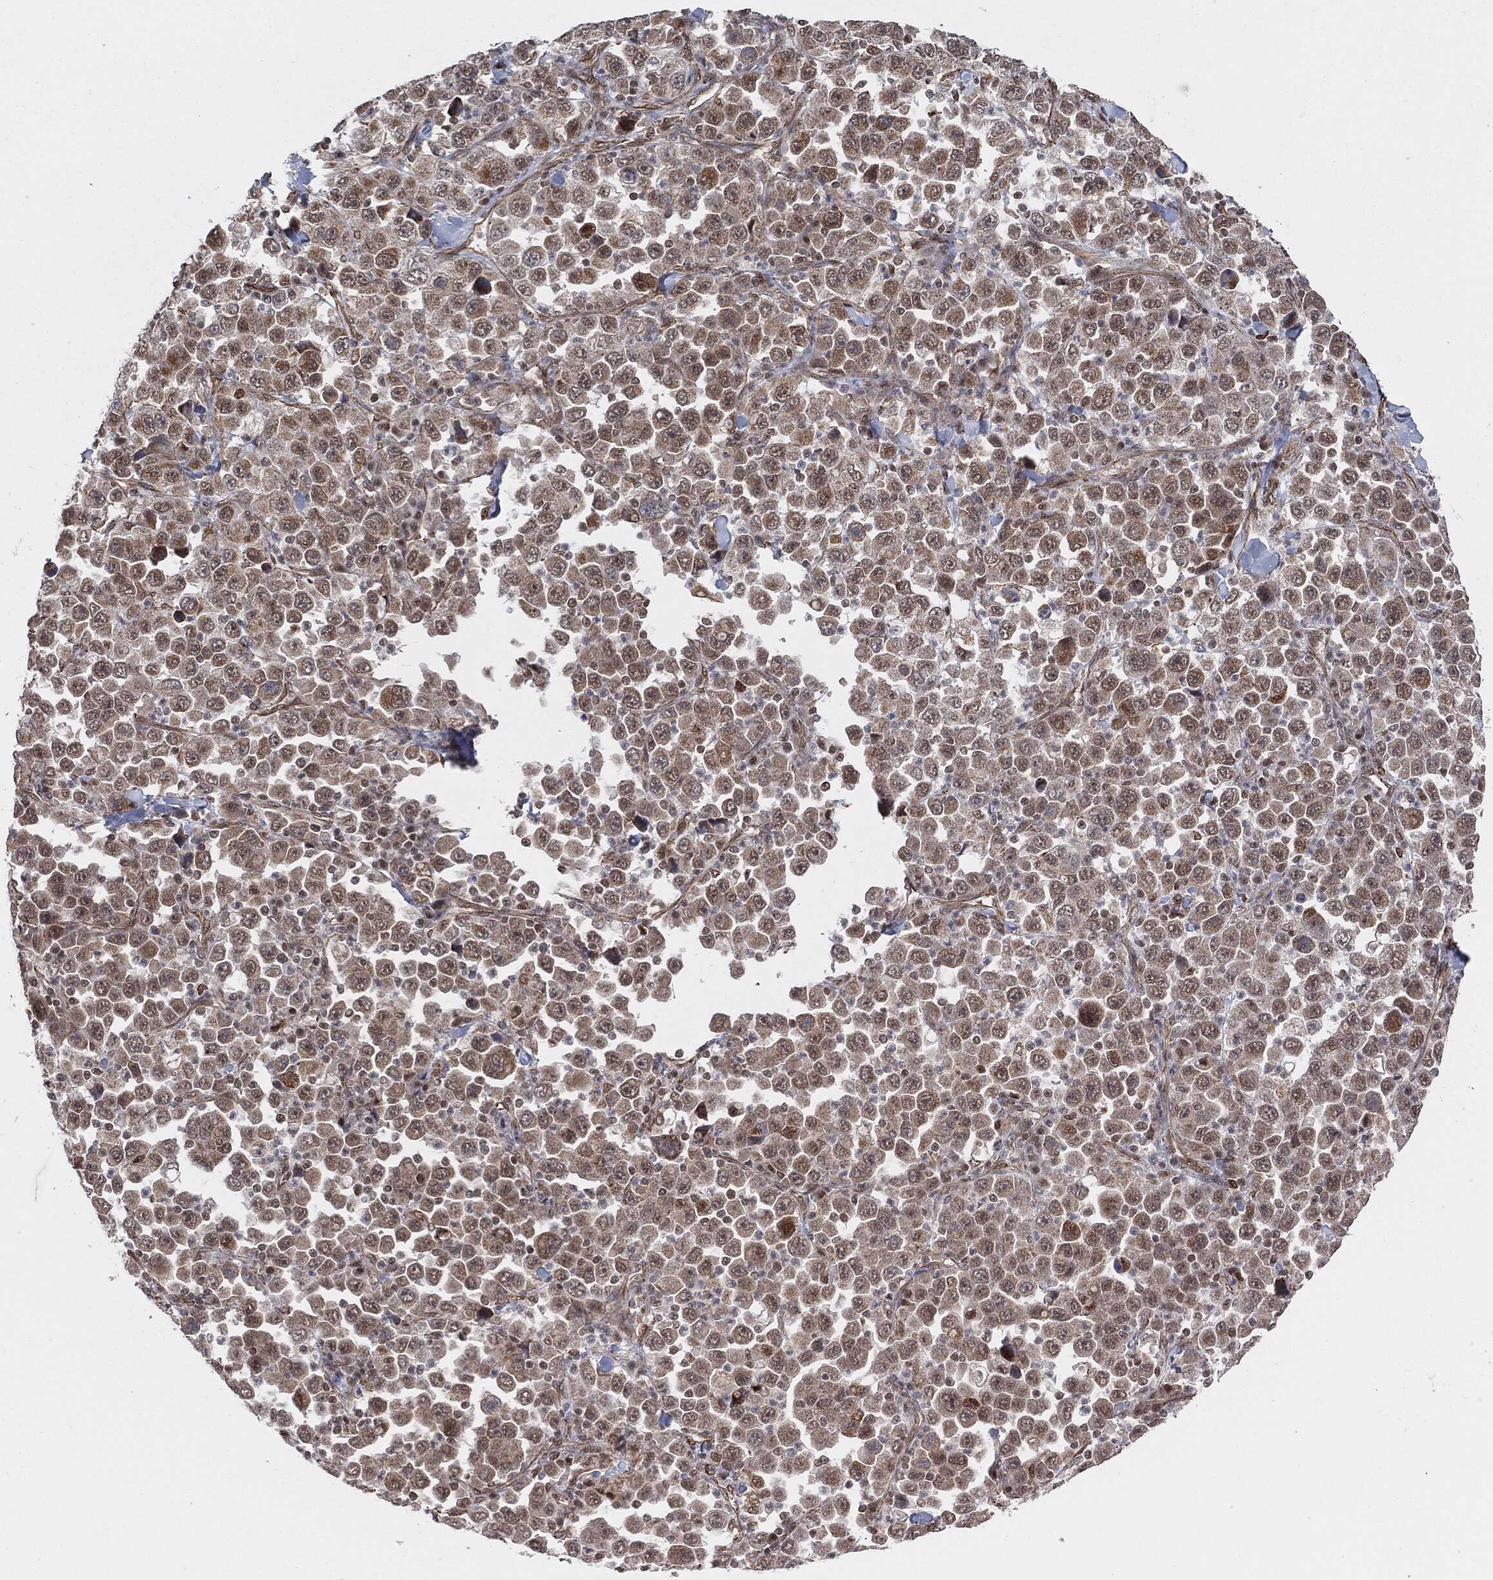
{"staining": {"intensity": "moderate", "quantity": "25%-75%", "location": "cytoplasmic/membranous"}, "tissue": "stomach cancer", "cell_type": "Tumor cells", "image_type": "cancer", "snomed": [{"axis": "morphology", "description": "Normal tissue, NOS"}, {"axis": "morphology", "description": "Adenocarcinoma, NOS"}, {"axis": "topography", "description": "Stomach, upper"}, {"axis": "topography", "description": "Stomach"}], "caption": "Immunohistochemistry (DAB (3,3'-diaminobenzidine)) staining of human adenocarcinoma (stomach) displays moderate cytoplasmic/membranous protein positivity in about 25%-75% of tumor cells.", "gene": "TP53RK", "patient": {"sex": "male", "age": 59}}